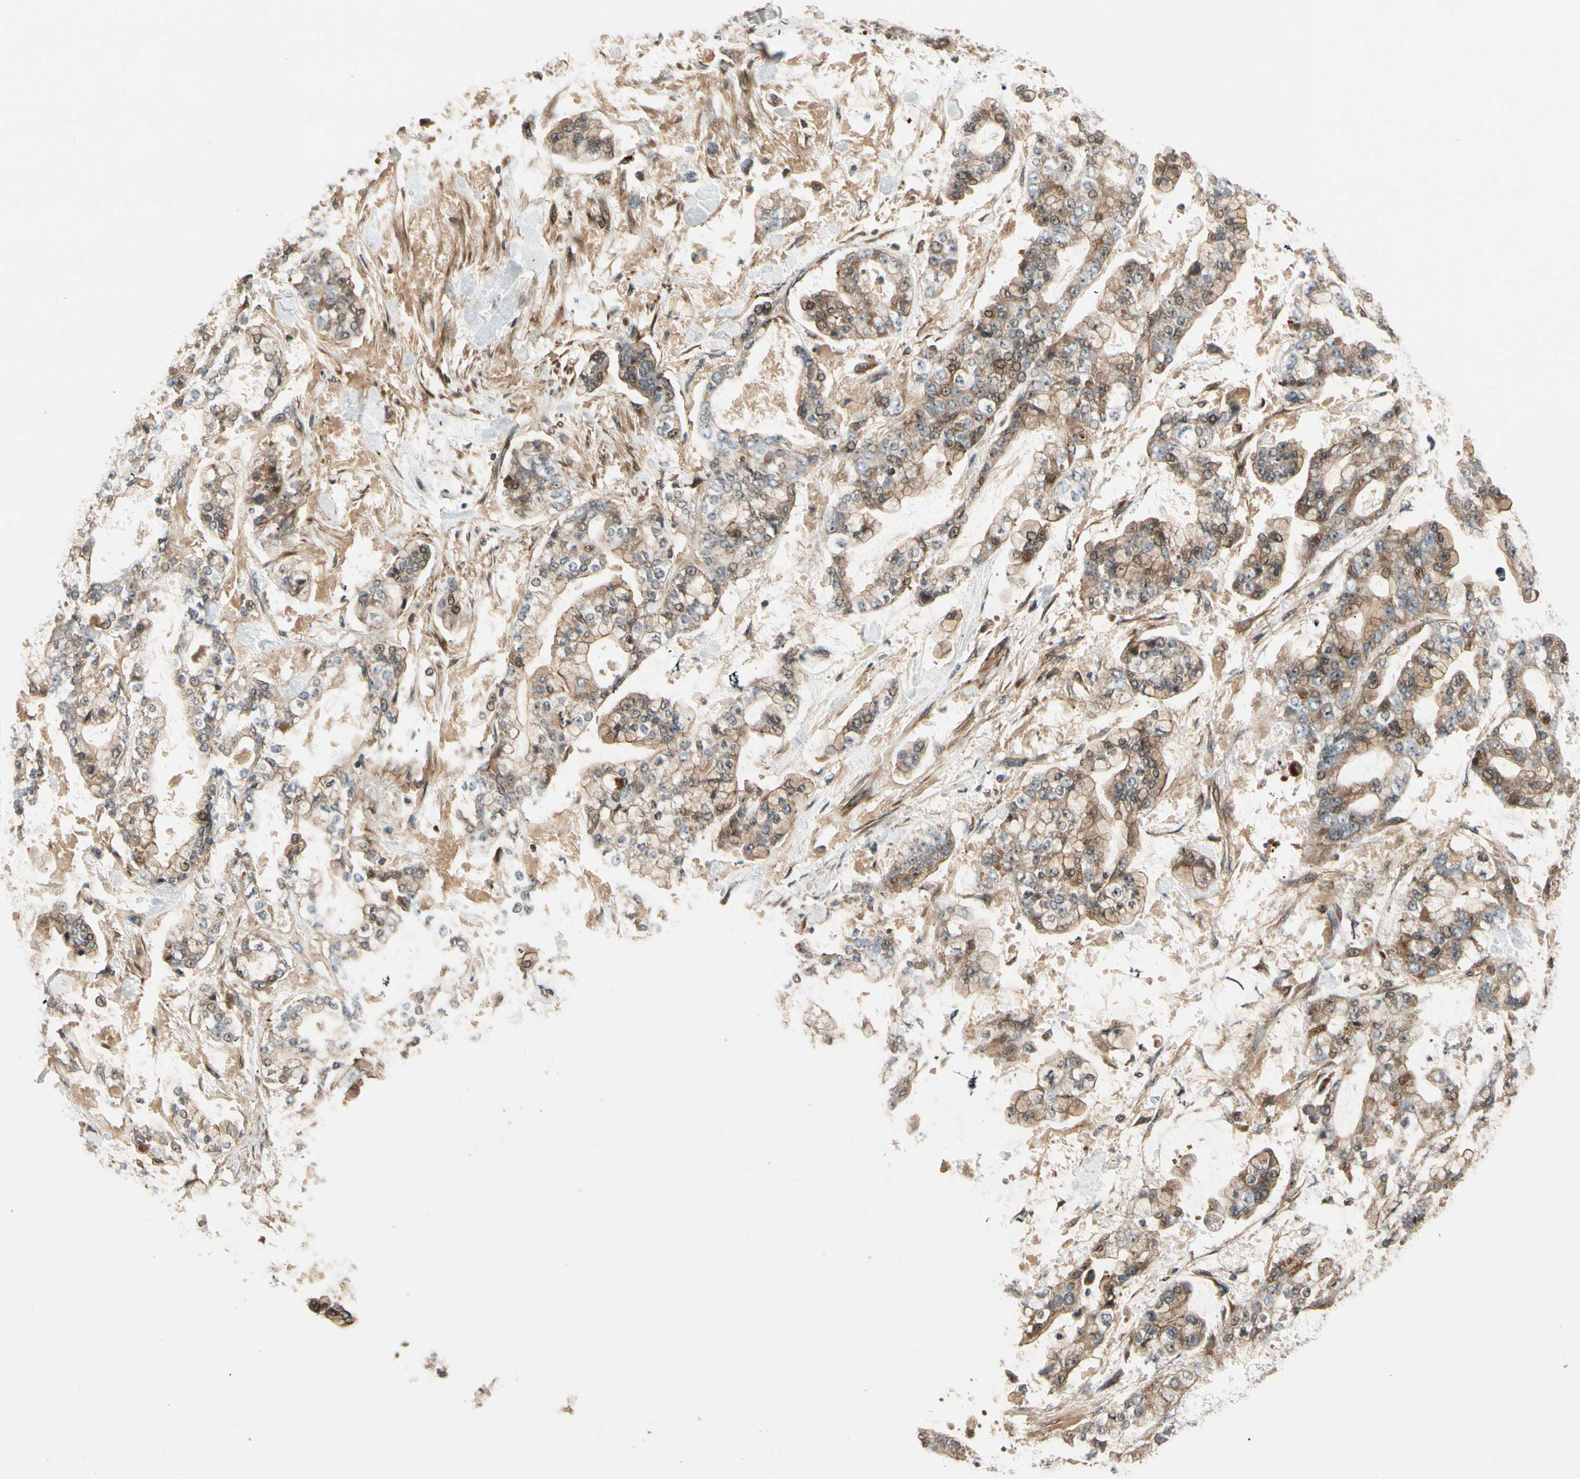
{"staining": {"intensity": "moderate", "quantity": "25%-75%", "location": "cytoplasmic/membranous,nuclear"}, "tissue": "stomach cancer", "cell_type": "Tumor cells", "image_type": "cancer", "snomed": [{"axis": "morphology", "description": "Normal tissue, NOS"}, {"axis": "morphology", "description": "Adenocarcinoma, NOS"}, {"axis": "topography", "description": "Stomach, upper"}, {"axis": "topography", "description": "Stomach"}], "caption": "This photomicrograph exhibits stomach cancer stained with IHC to label a protein in brown. The cytoplasmic/membranous and nuclear of tumor cells show moderate positivity for the protein. Nuclei are counter-stained blue.", "gene": "ACVR1C", "patient": {"sex": "male", "age": 76}}